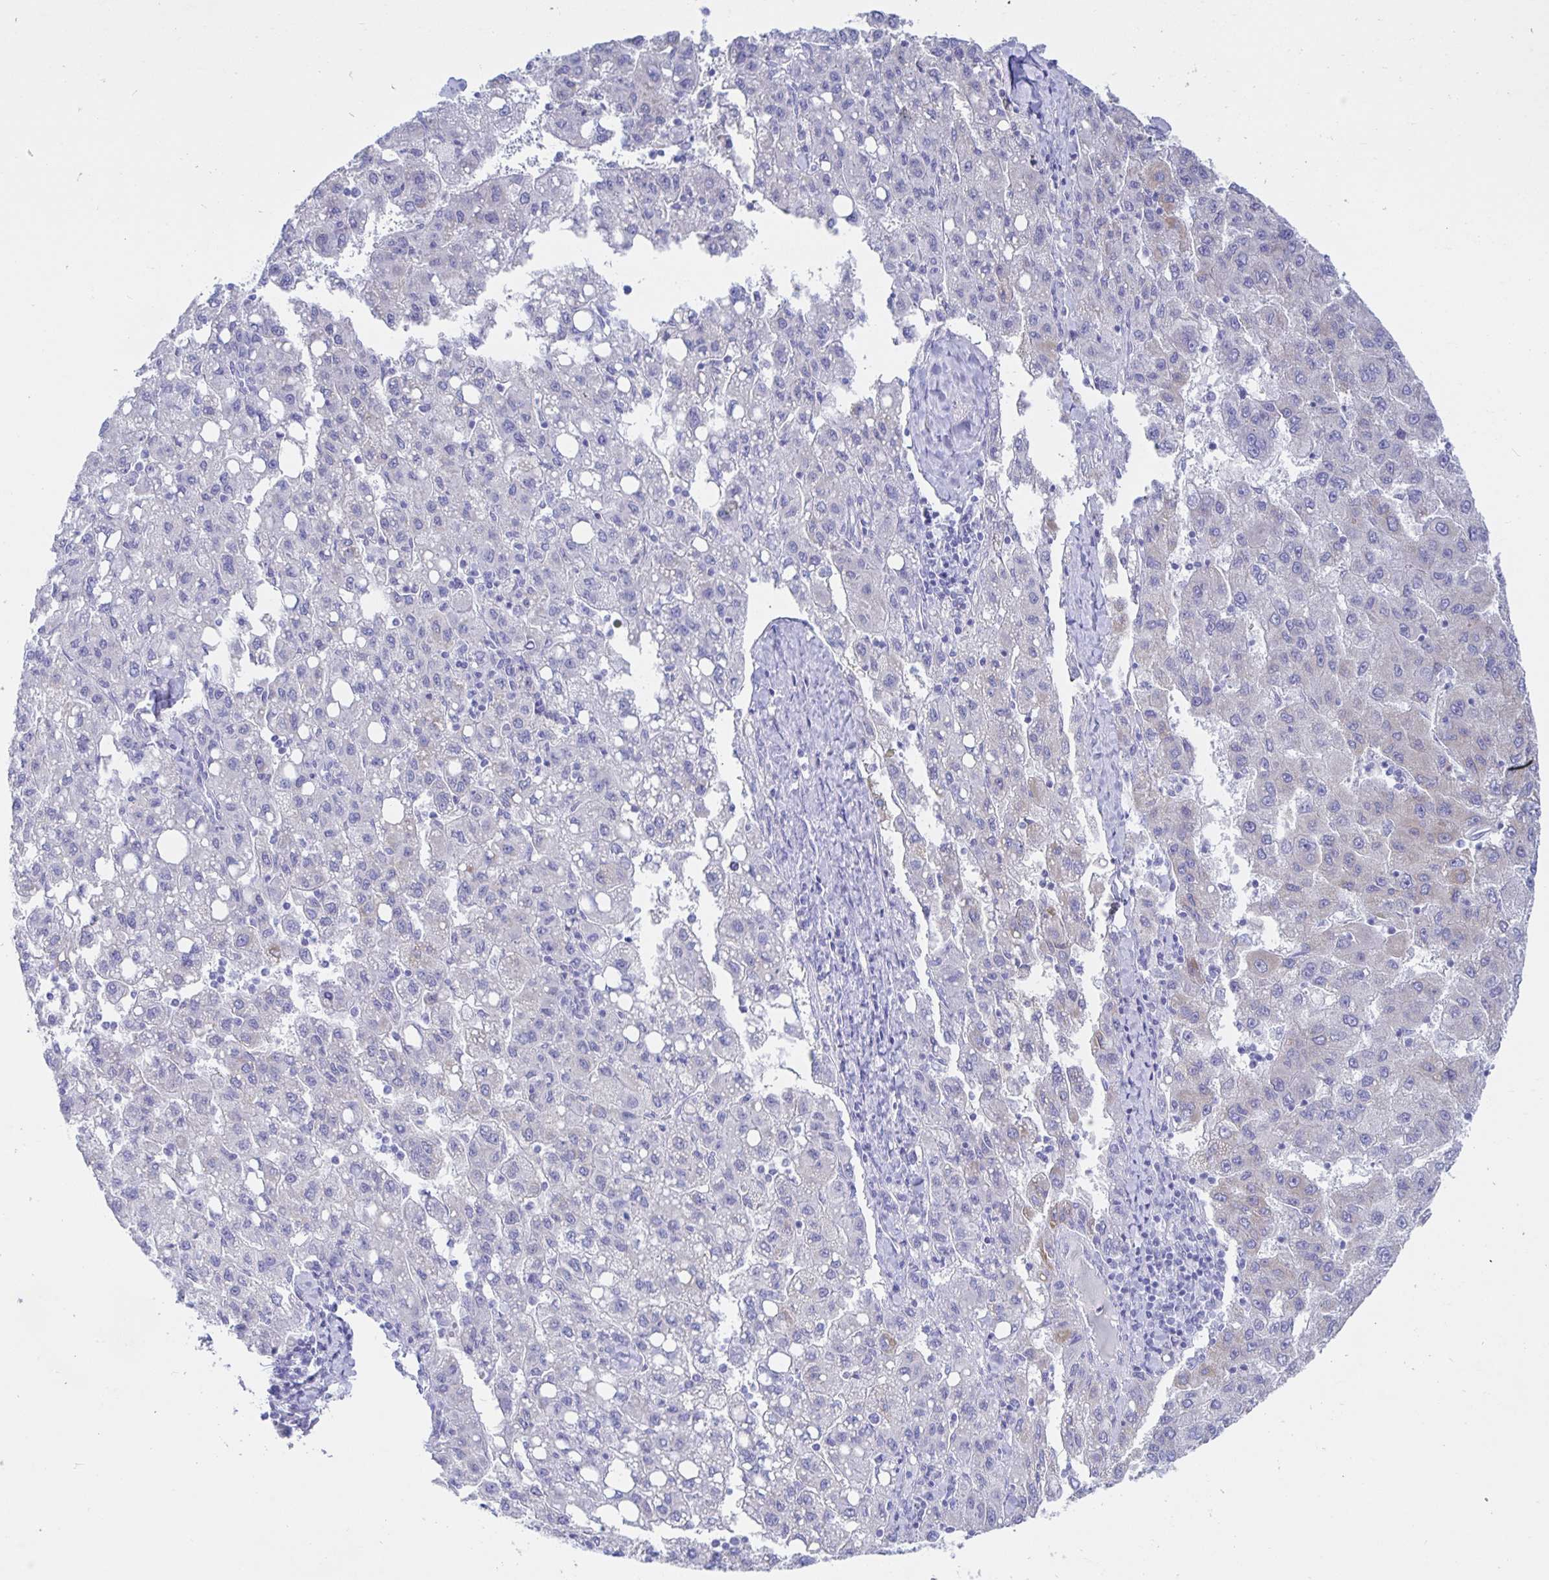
{"staining": {"intensity": "negative", "quantity": "none", "location": "none"}, "tissue": "liver cancer", "cell_type": "Tumor cells", "image_type": "cancer", "snomed": [{"axis": "morphology", "description": "Carcinoma, Hepatocellular, NOS"}, {"axis": "topography", "description": "Liver"}], "caption": "An immunohistochemistry micrograph of liver cancer is shown. There is no staining in tumor cells of liver cancer. (Brightfield microscopy of DAB IHC at high magnification).", "gene": "KCNH6", "patient": {"sex": "female", "age": 82}}